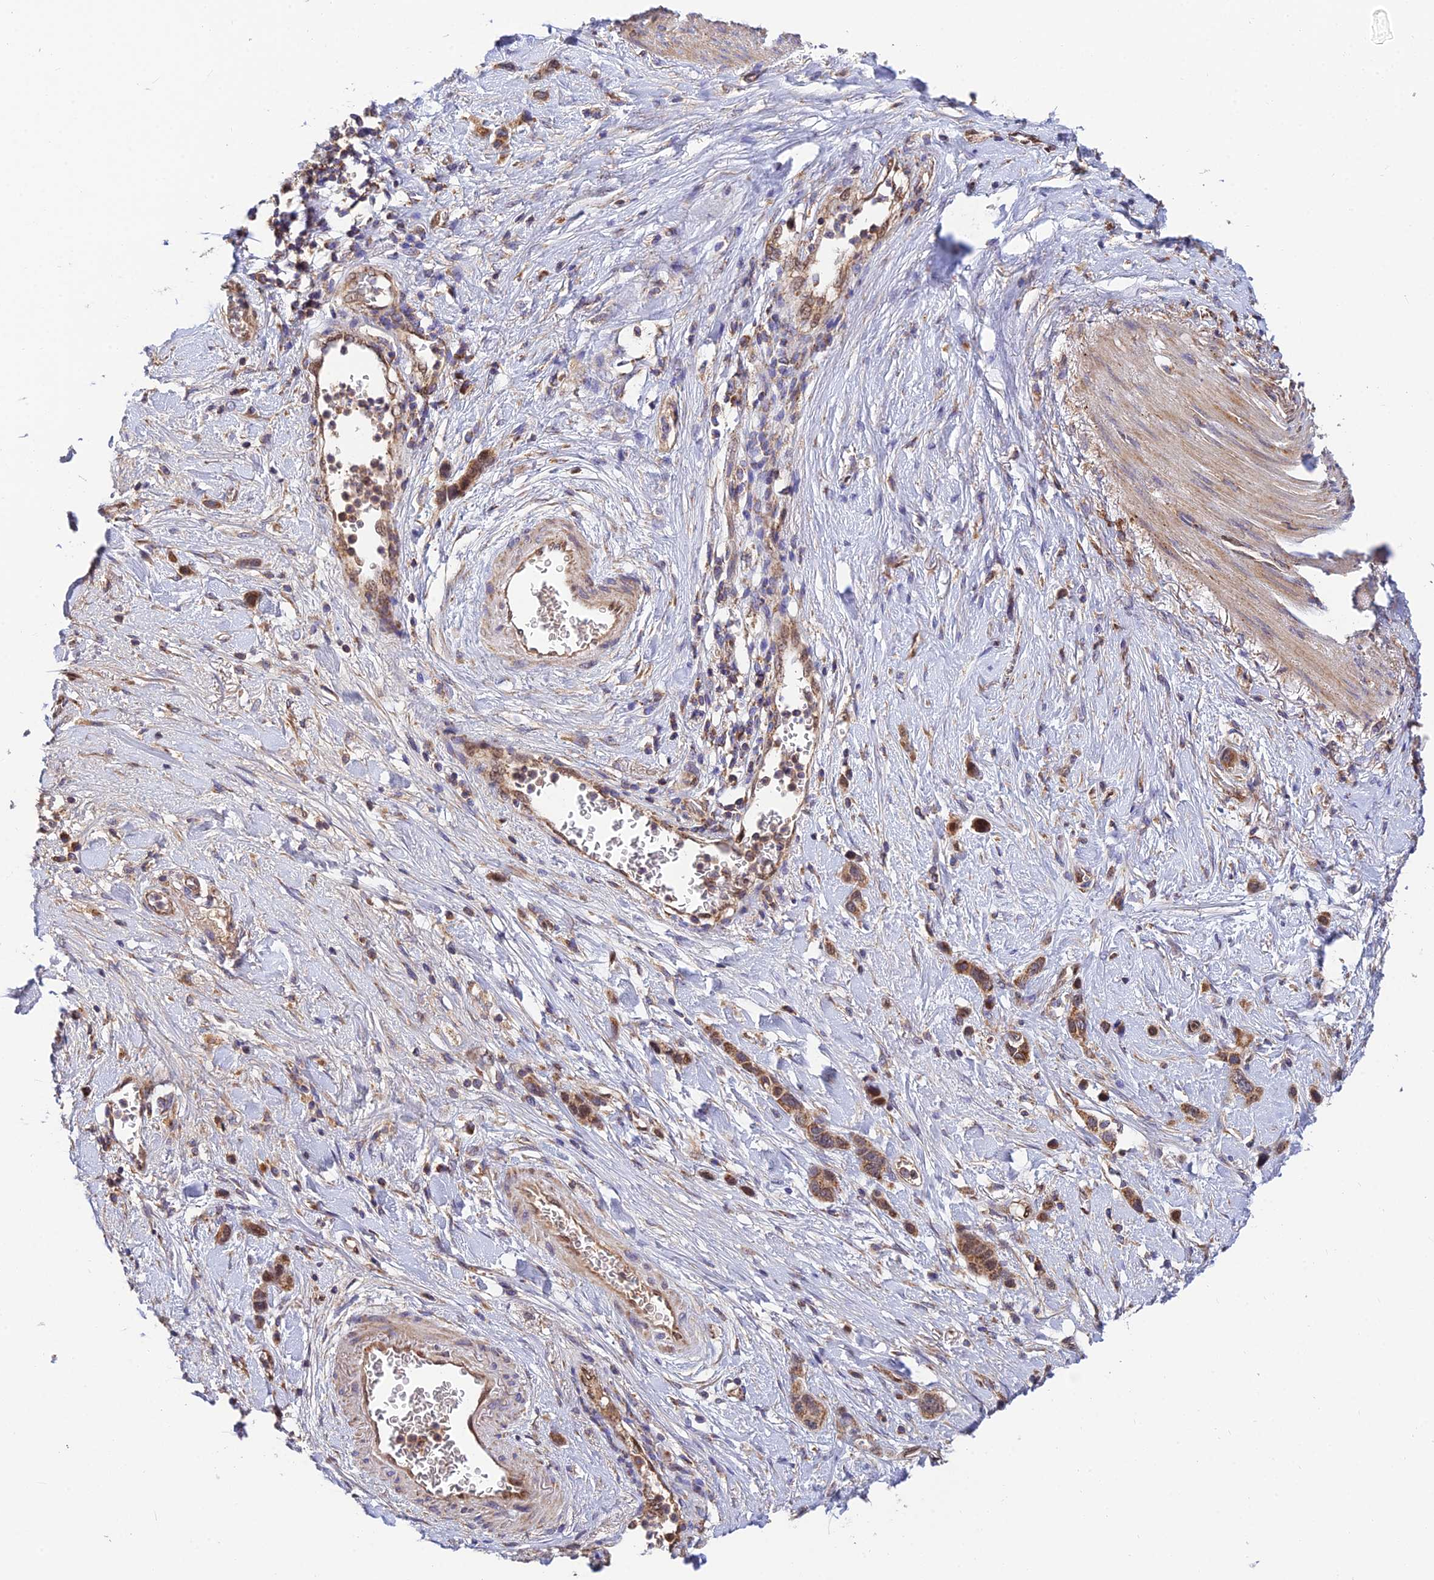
{"staining": {"intensity": "moderate", "quantity": ">75%", "location": "cytoplasmic/membranous"}, "tissue": "stomach cancer", "cell_type": "Tumor cells", "image_type": "cancer", "snomed": [{"axis": "morphology", "description": "Adenocarcinoma, NOS"}, {"axis": "morphology", "description": "Adenocarcinoma, High grade"}, {"axis": "topography", "description": "Stomach, upper"}, {"axis": "topography", "description": "Stomach, lower"}], "caption": "Immunohistochemical staining of human stomach adenocarcinoma (high-grade) shows moderate cytoplasmic/membranous protein expression in about >75% of tumor cells.", "gene": "PODNL1", "patient": {"sex": "female", "age": 65}}